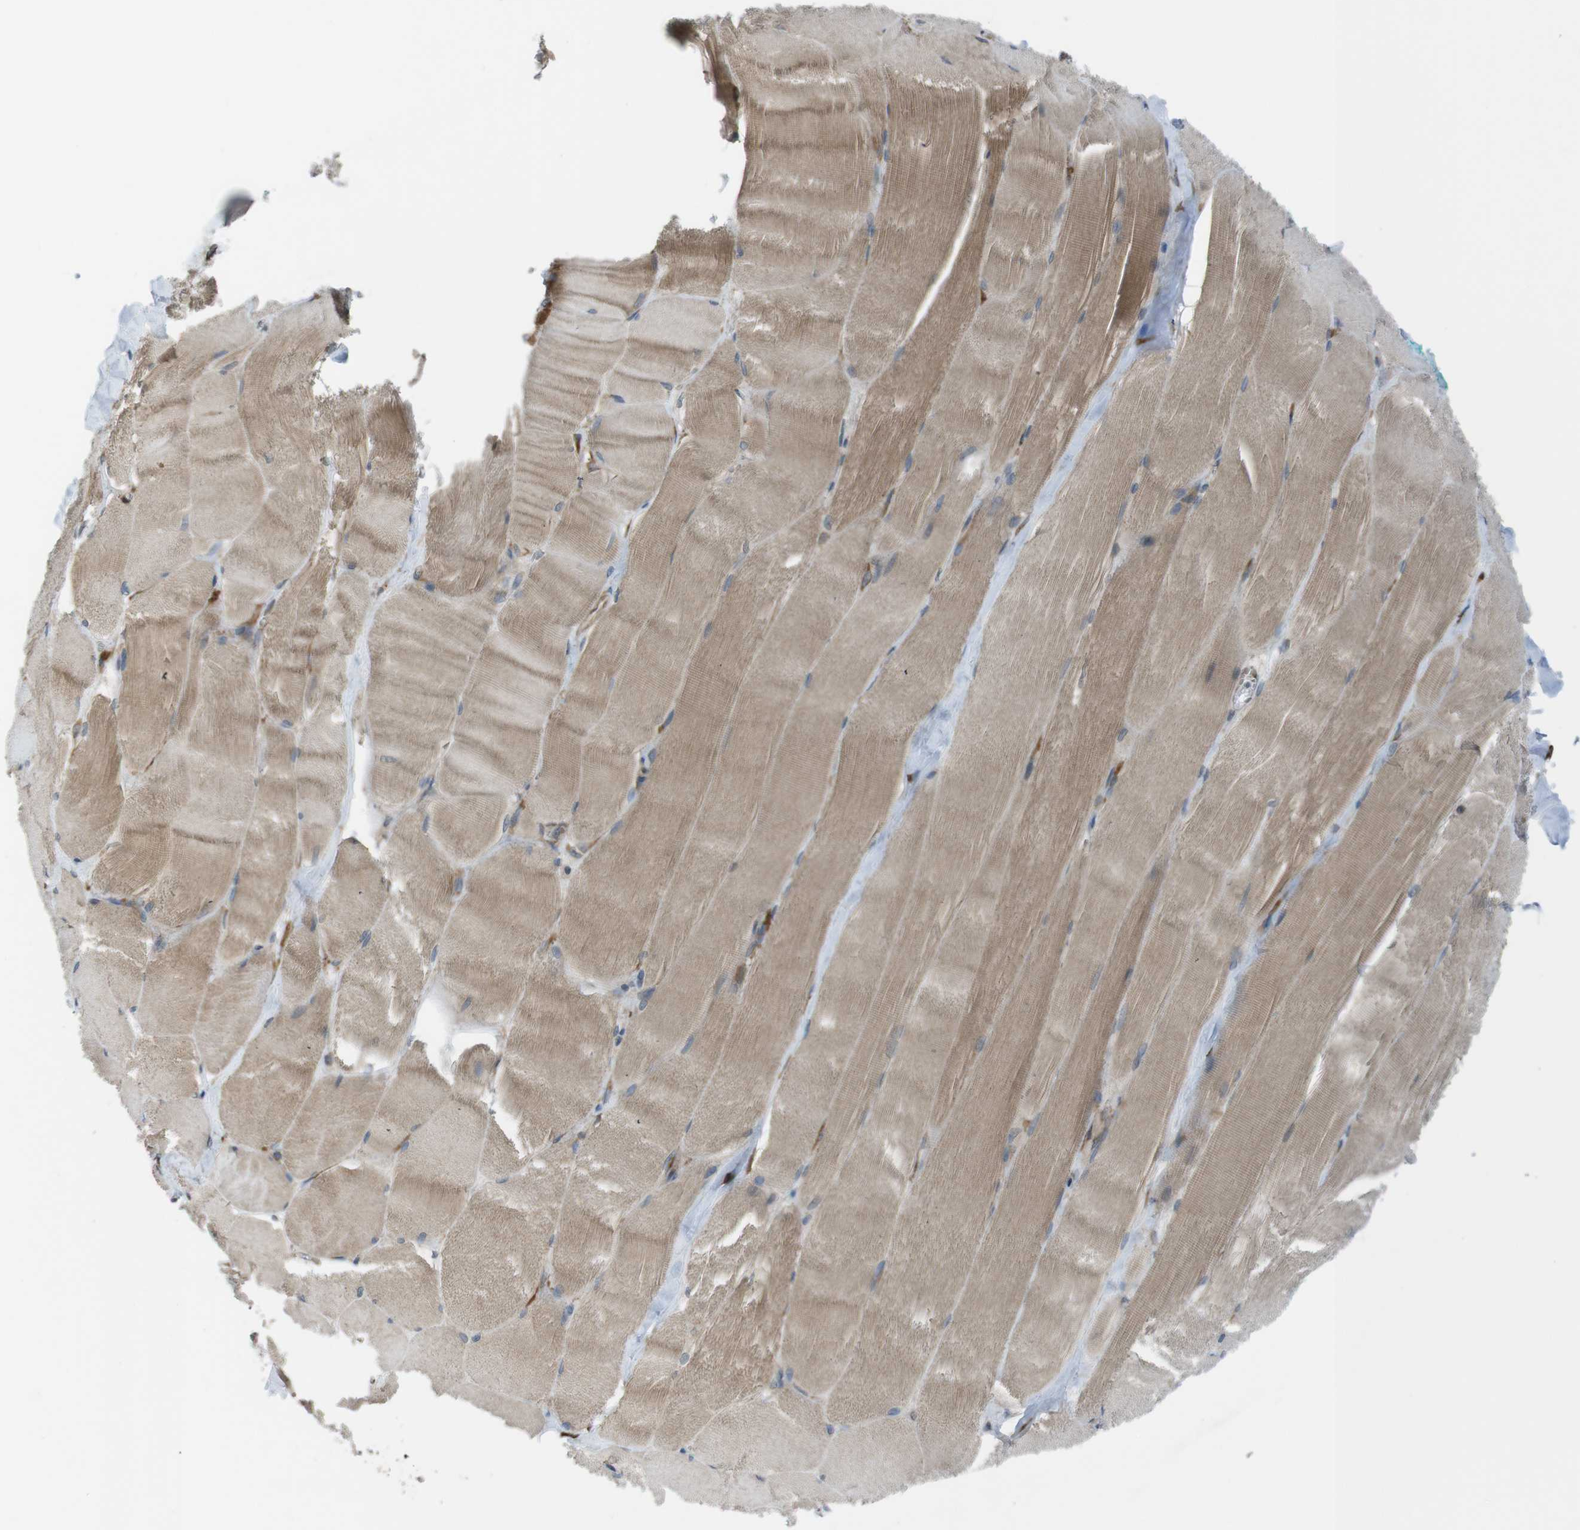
{"staining": {"intensity": "weak", "quantity": ">75%", "location": "cytoplasmic/membranous"}, "tissue": "skeletal muscle", "cell_type": "Myocytes", "image_type": "normal", "snomed": [{"axis": "morphology", "description": "Normal tissue, NOS"}, {"axis": "morphology", "description": "Squamous cell carcinoma, NOS"}, {"axis": "topography", "description": "Skeletal muscle"}], "caption": "Protein staining of benign skeletal muscle reveals weak cytoplasmic/membranous positivity in approximately >75% of myocytes.", "gene": "SSR3", "patient": {"sex": "male", "age": 51}}